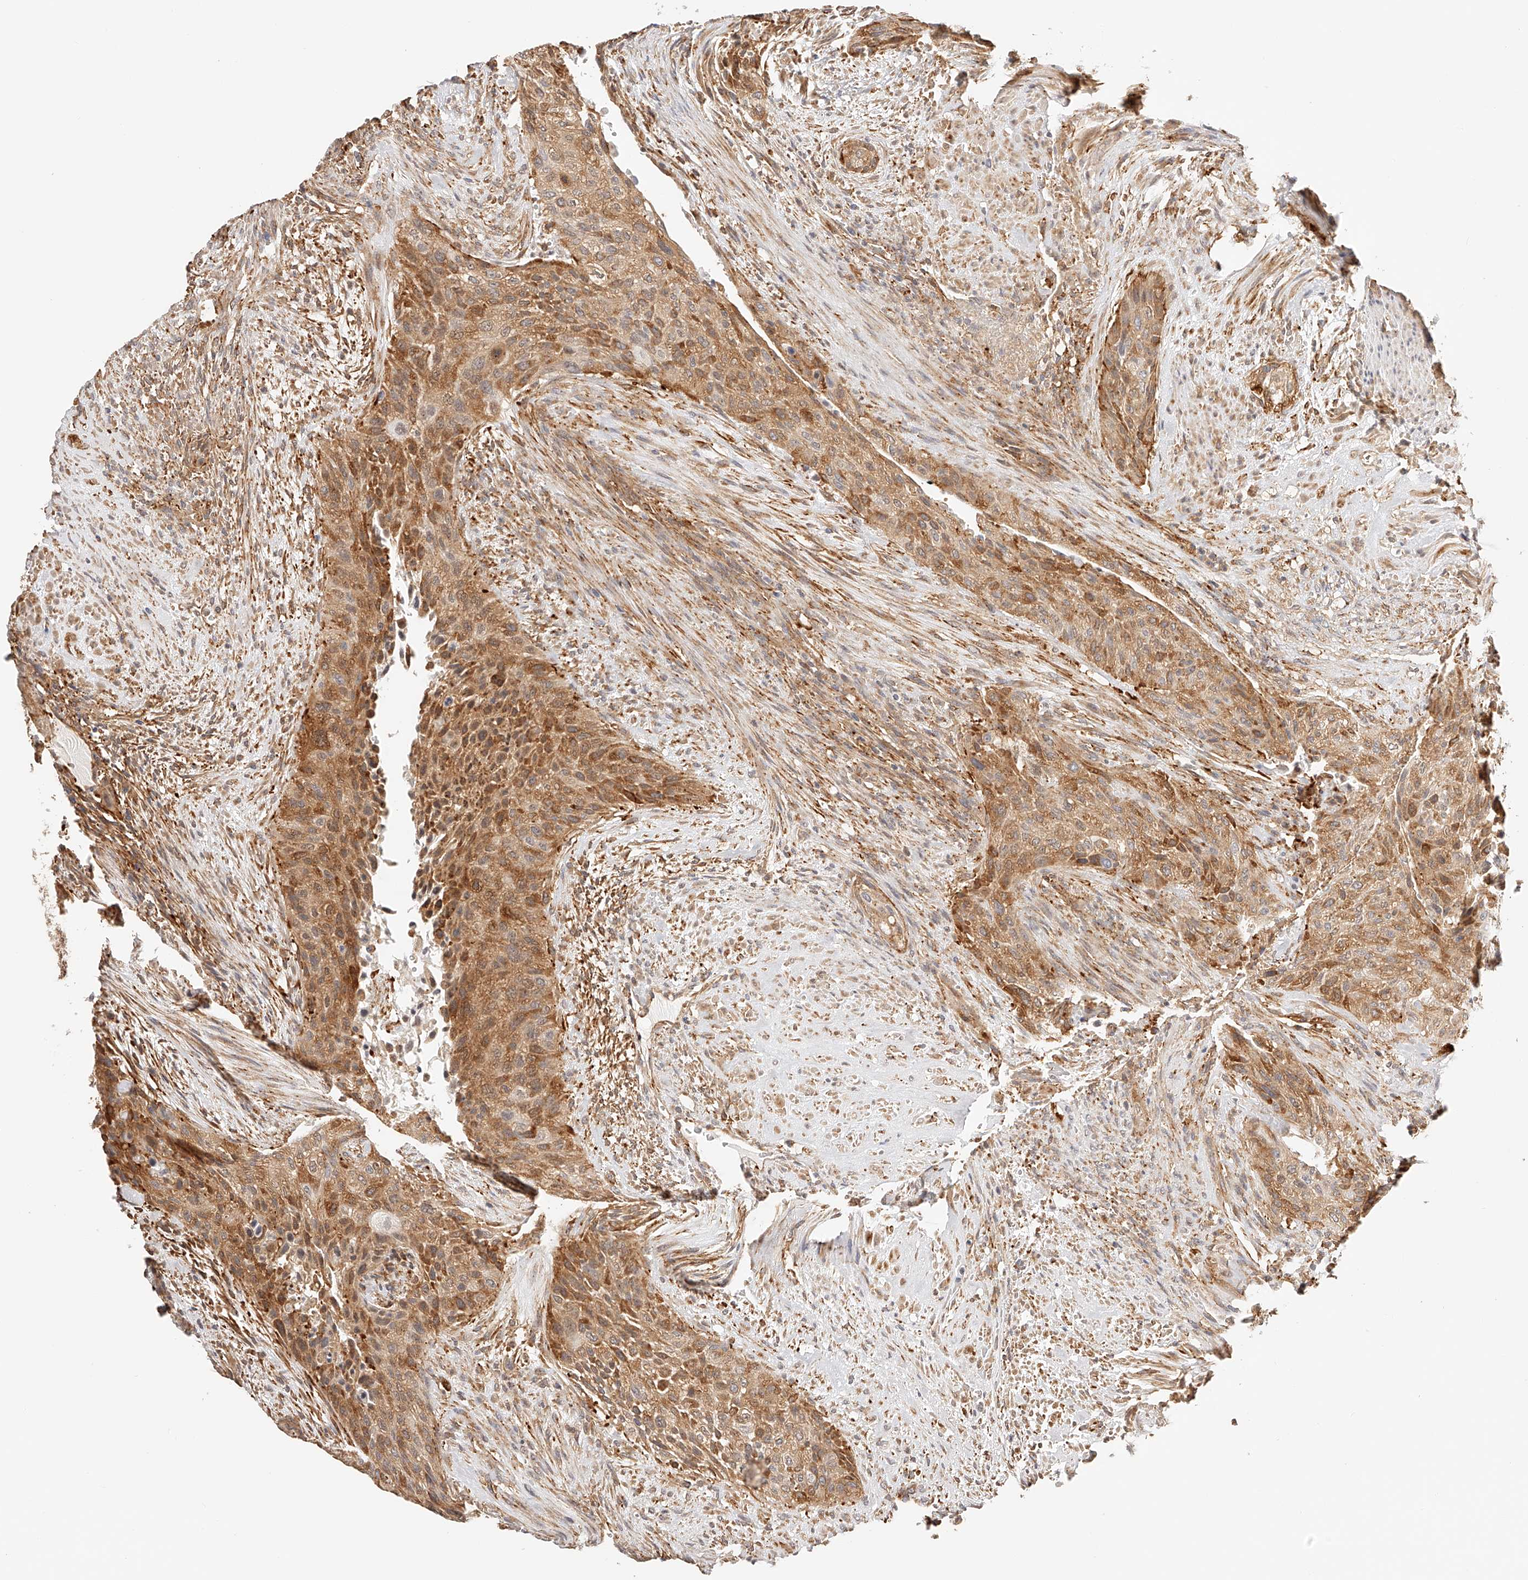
{"staining": {"intensity": "moderate", "quantity": ">75%", "location": "cytoplasmic/membranous"}, "tissue": "urothelial cancer", "cell_type": "Tumor cells", "image_type": "cancer", "snomed": [{"axis": "morphology", "description": "Urothelial carcinoma, High grade"}, {"axis": "topography", "description": "Urinary bladder"}], "caption": "High-grade urothelial carcinoma stained with a brown dye exhibits moderate cytoplasmic/membranous positive positivity in approximately >75% of tumor cells.", "gene": "SYNC", "patient": {"sex": "male", "age": 35}}